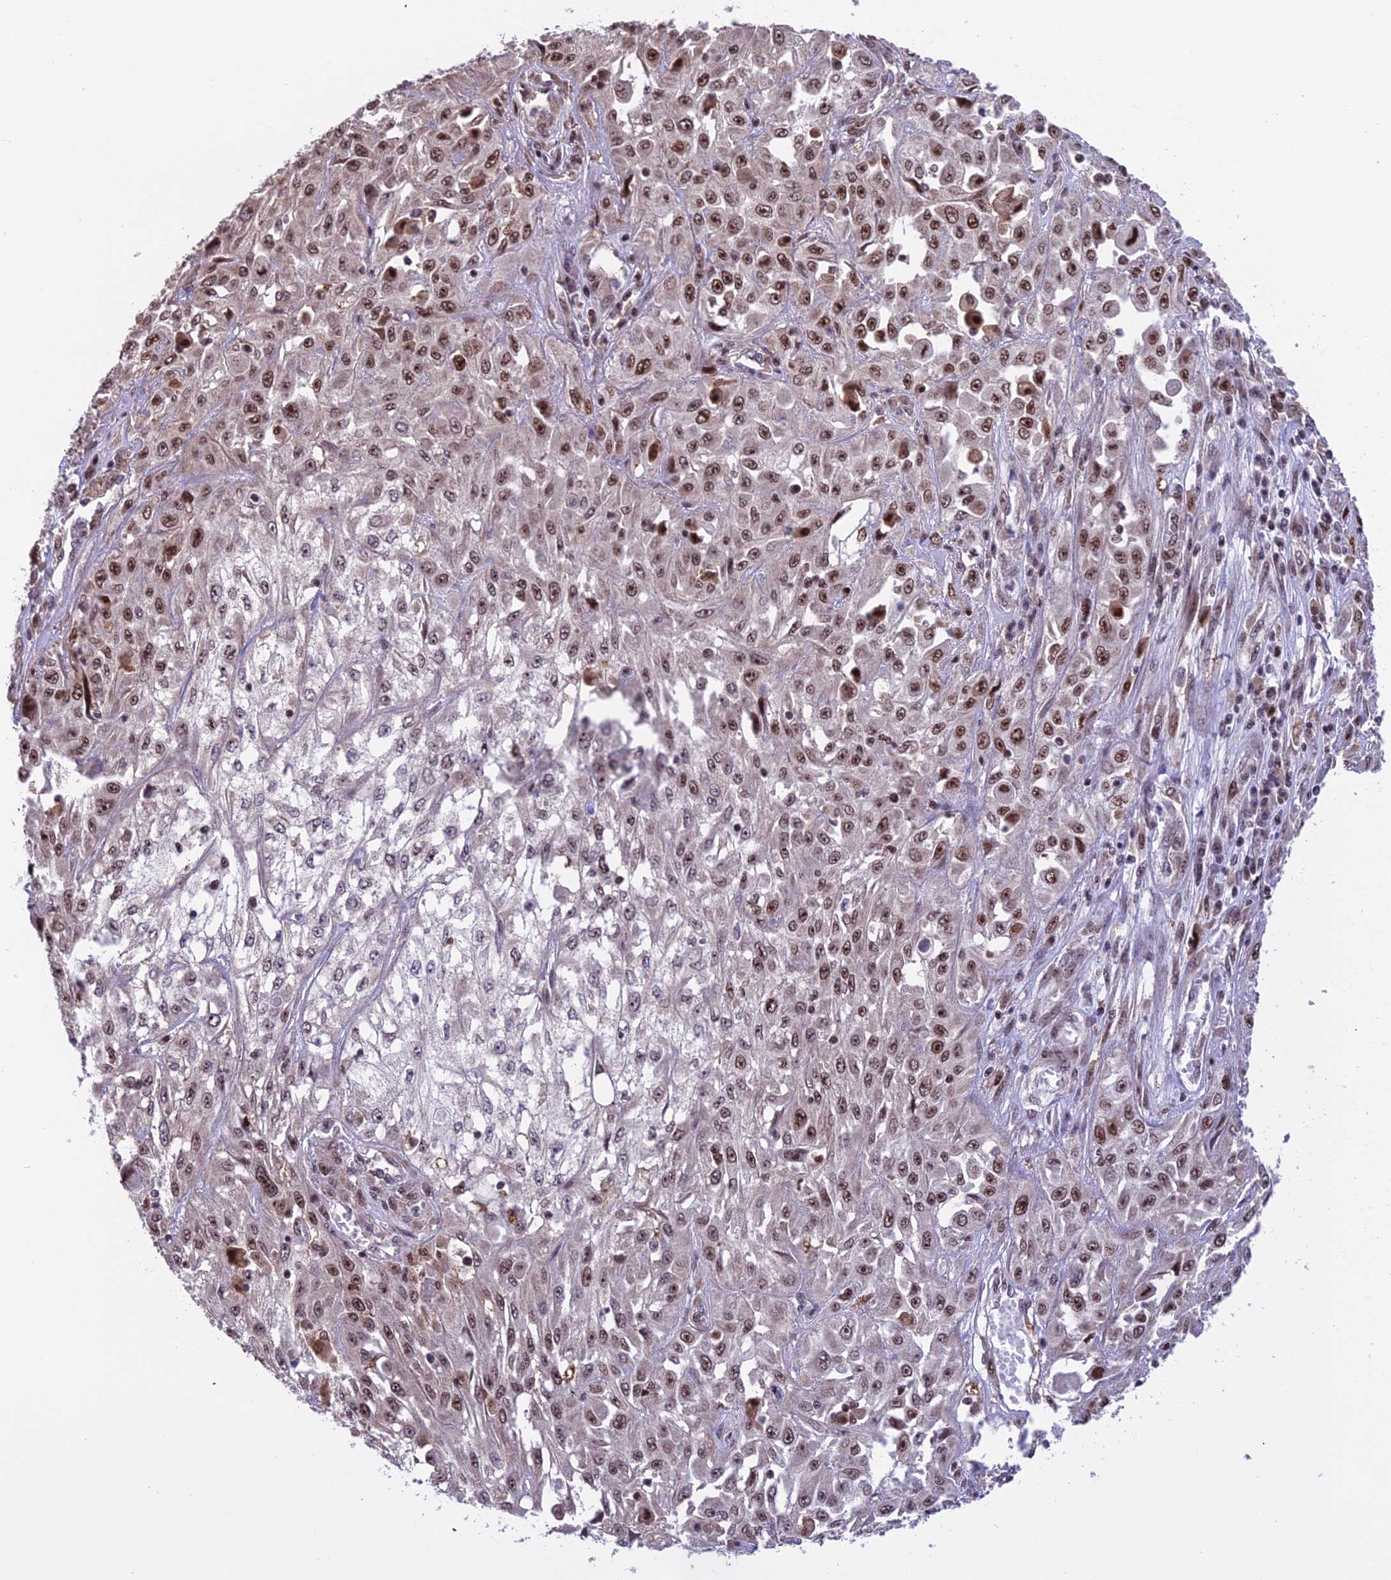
{"staining": {"intensity": "strong", "quantity": "25%-75%", "location": "nuclear"}, "tissue": "skin cancer", "cell_type": "Tumor cells", "image_type": "cancer", "snomed": [{"axis": "morphology", "description": "Squamous cell carcinoma, NOS"}, {"axis": "morphology", "description": "Squamous cell carcinoma, metastatic, NOS"}, {"axis": "topography", "description": "Skin"}, {"axis": "topography", "description": "Lymph node"}], "caption": "Strong nuclear expression is seen in about 25%-75% of tumor cells in squamous cell carcinoma (skin).", "gene": "MIS12", "patient": {"sex": "male", "age": 75}}